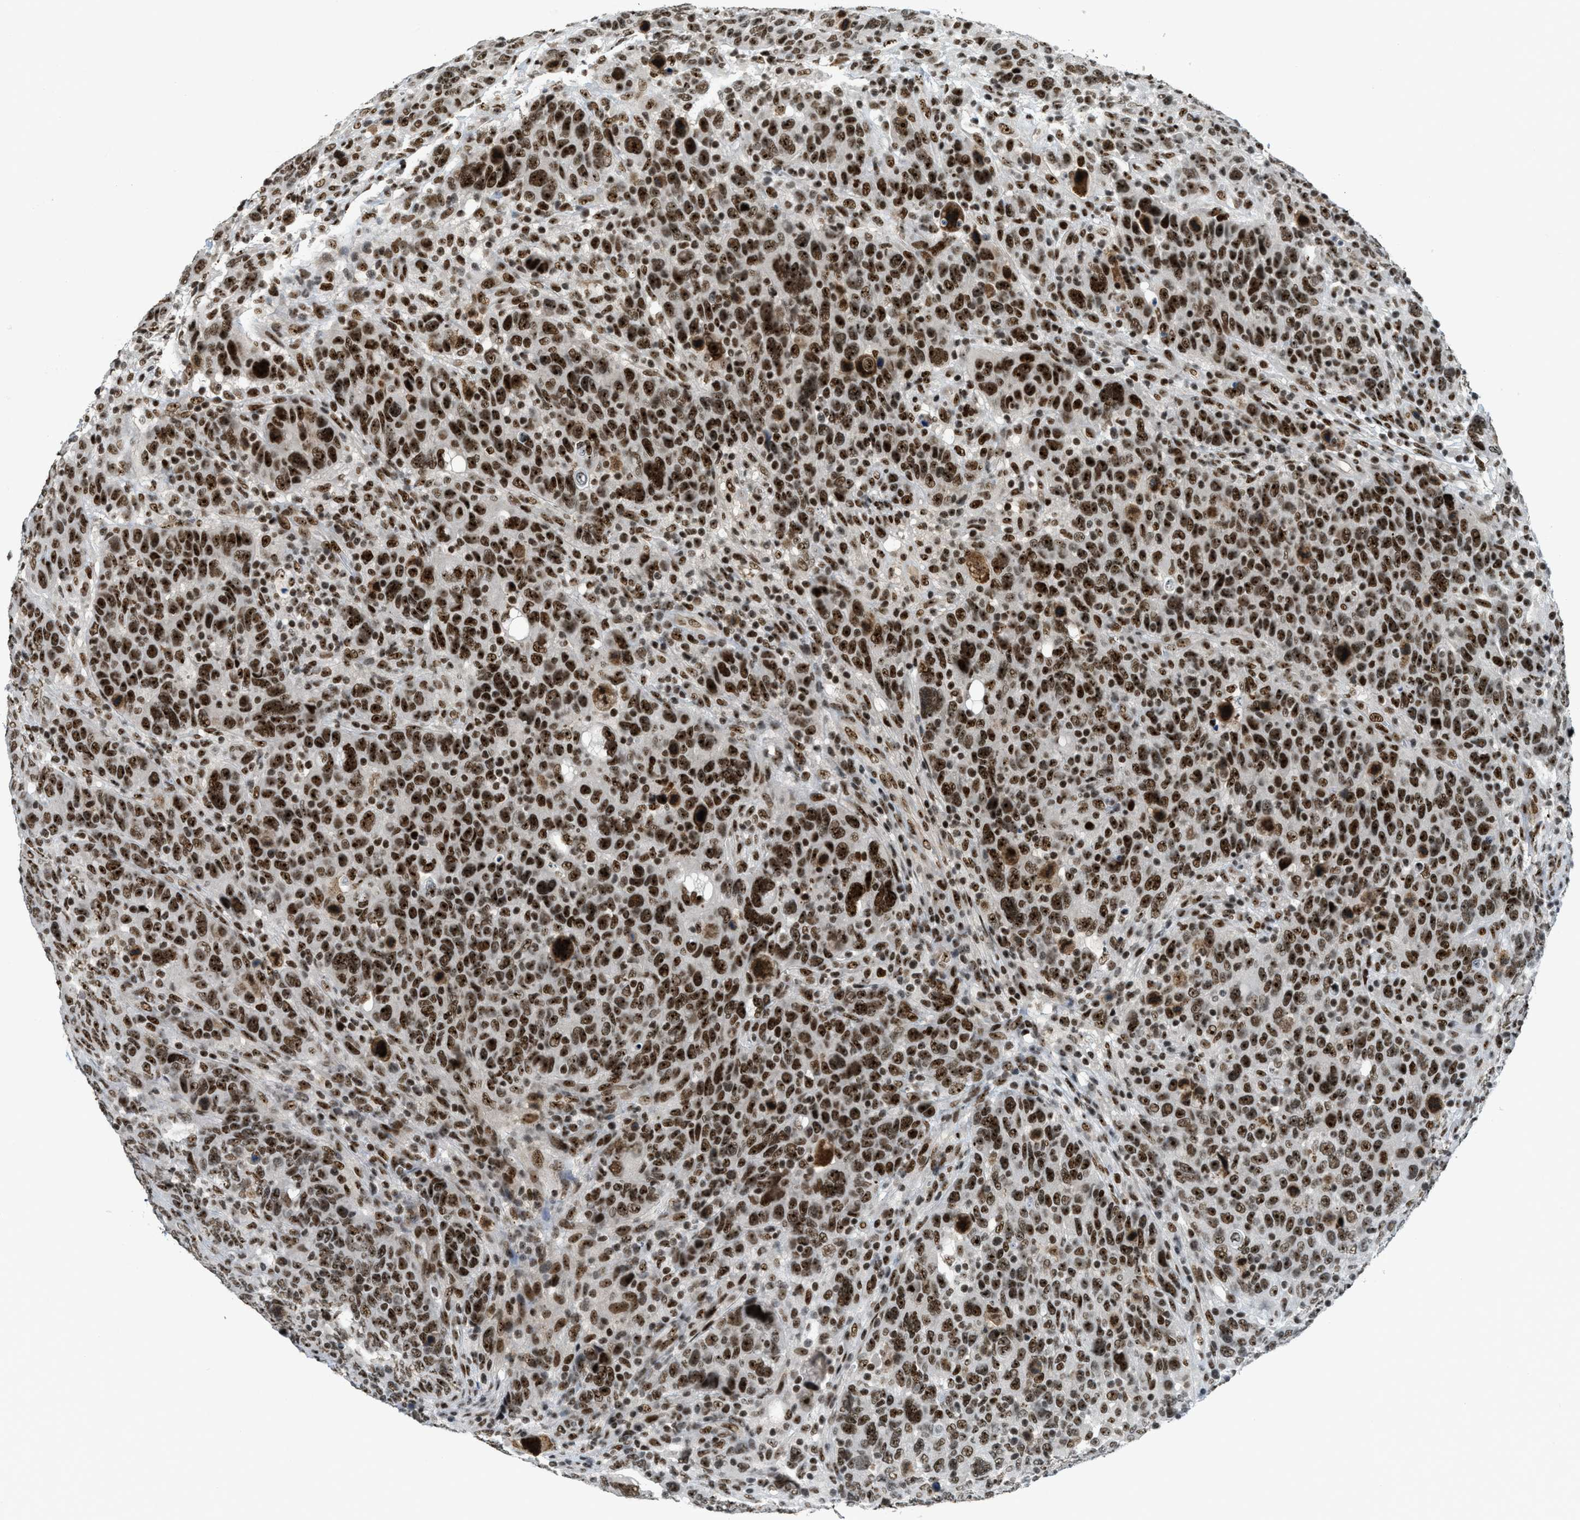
{"staining": {"intensity": "strong", "quantity": ">75%", "location": "nuclear"}, "tissue": "breast cancer", "cell_type": "Tumor cells", "image_type": "cancer", "snomed": [{"axis": "morphology", "description": "Duct carcinoma"}, {"axis": "topography", "description": "Breast"}], "caption": "Immunohistochemistry (IHC) (DAB (3,3'-diaminobenzidine)) staining of invasive ductal carcinoma (breast) displays strong nuclear protein staining in approximately >75% of tumor cells.", "gene": "URB1", "patient": {"sex": "female", "age": 37}}